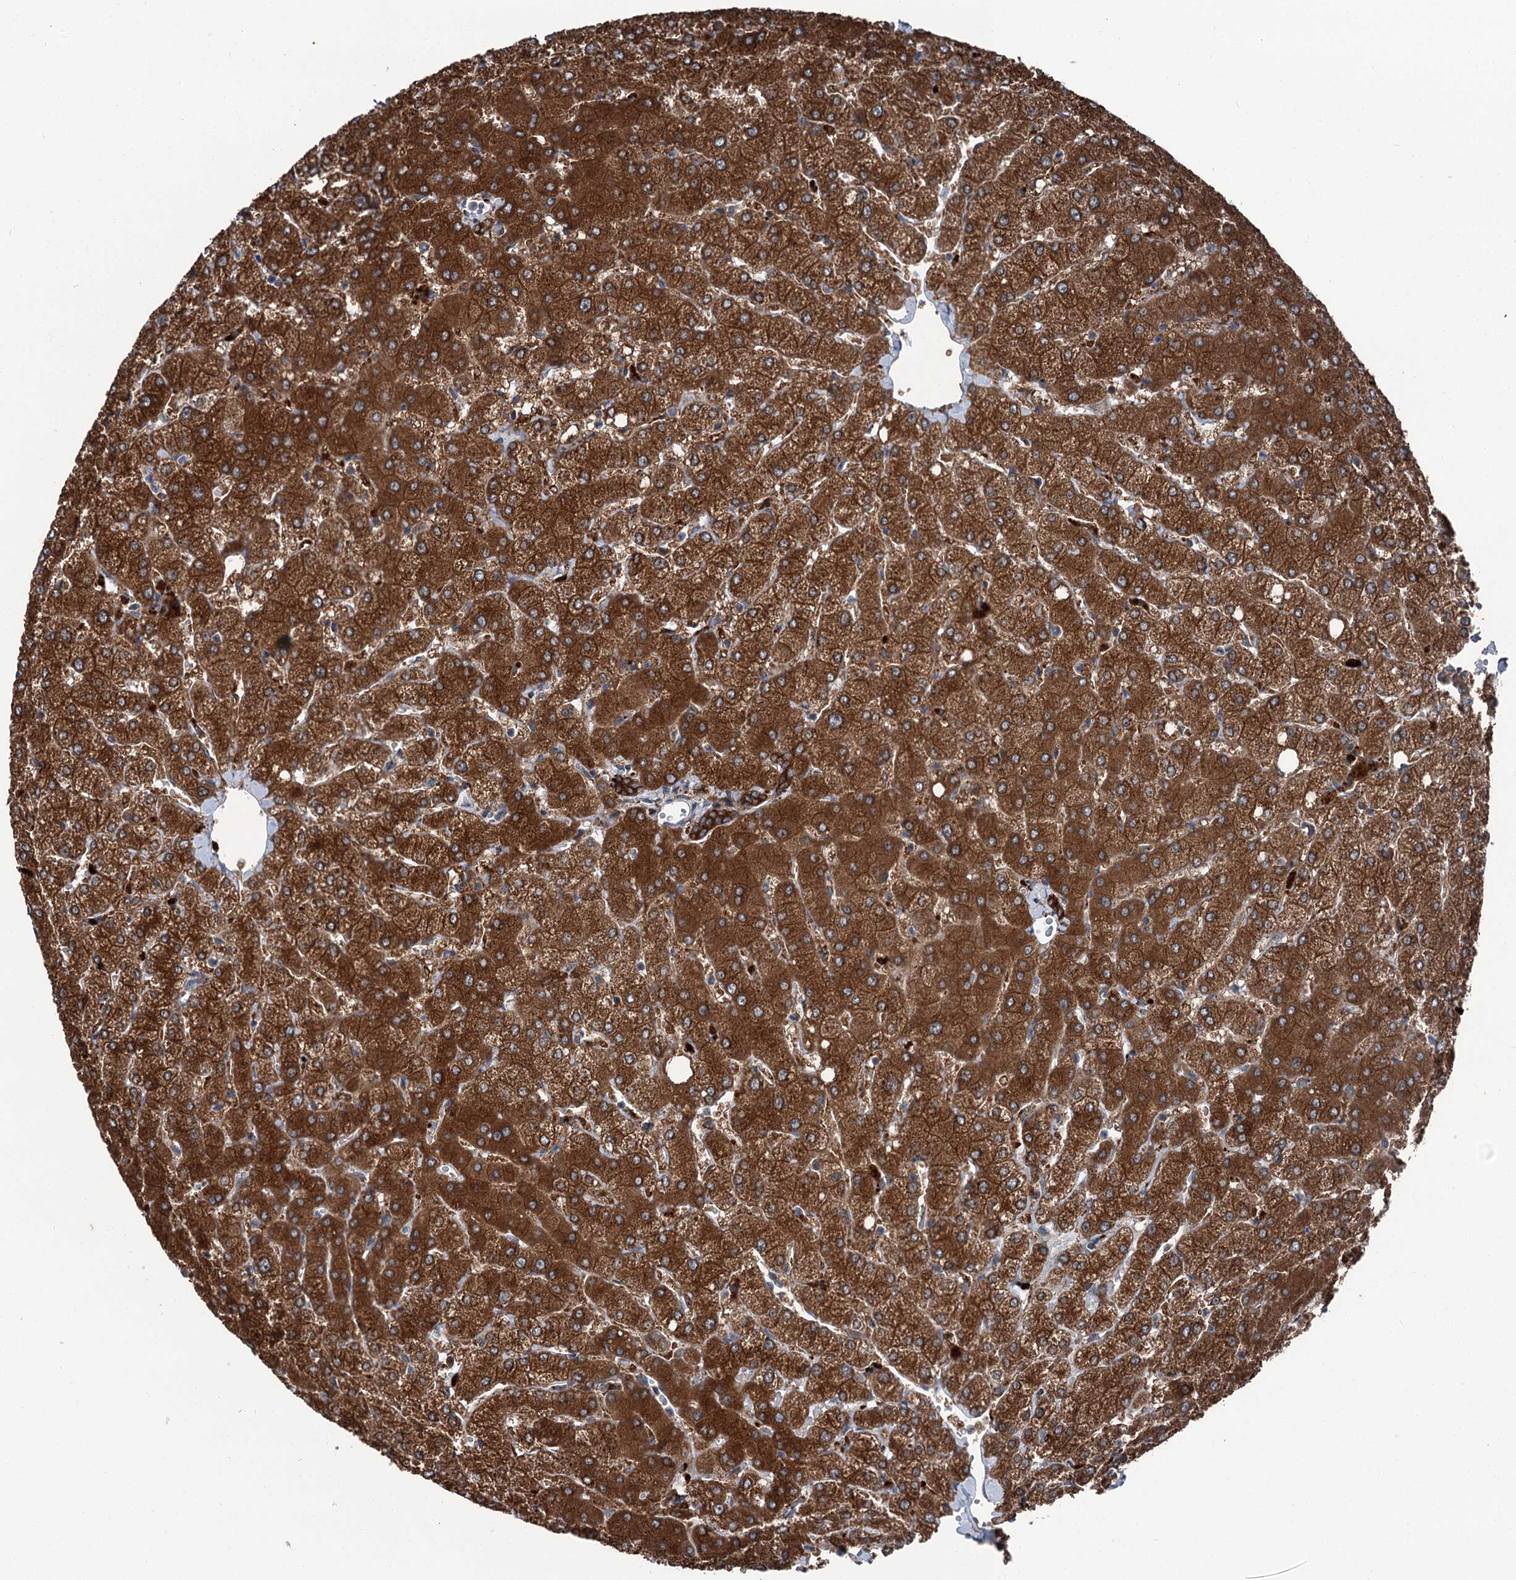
{"staining": {"intensity": "strong", "quantity": ">75%", "location": "cytoplasmic/membranous"}, "tissue": "liver", "cell_type": "Cholangiocytes", "image_type": "normal", "snomed": [{"axis": "morphology", "description": "Normal tissue, NOS"}, {"axis": "topography", "description": "Liver"}], "caption": "Immunohistochemistry (IHC) (DAB) staining of benign liver exhibits strong cytoplasmic/membranous protein expression in about >75% of cholangiocytes.", "gene": "POLR1D", "patient": {"sex": "female", "age": 54}}